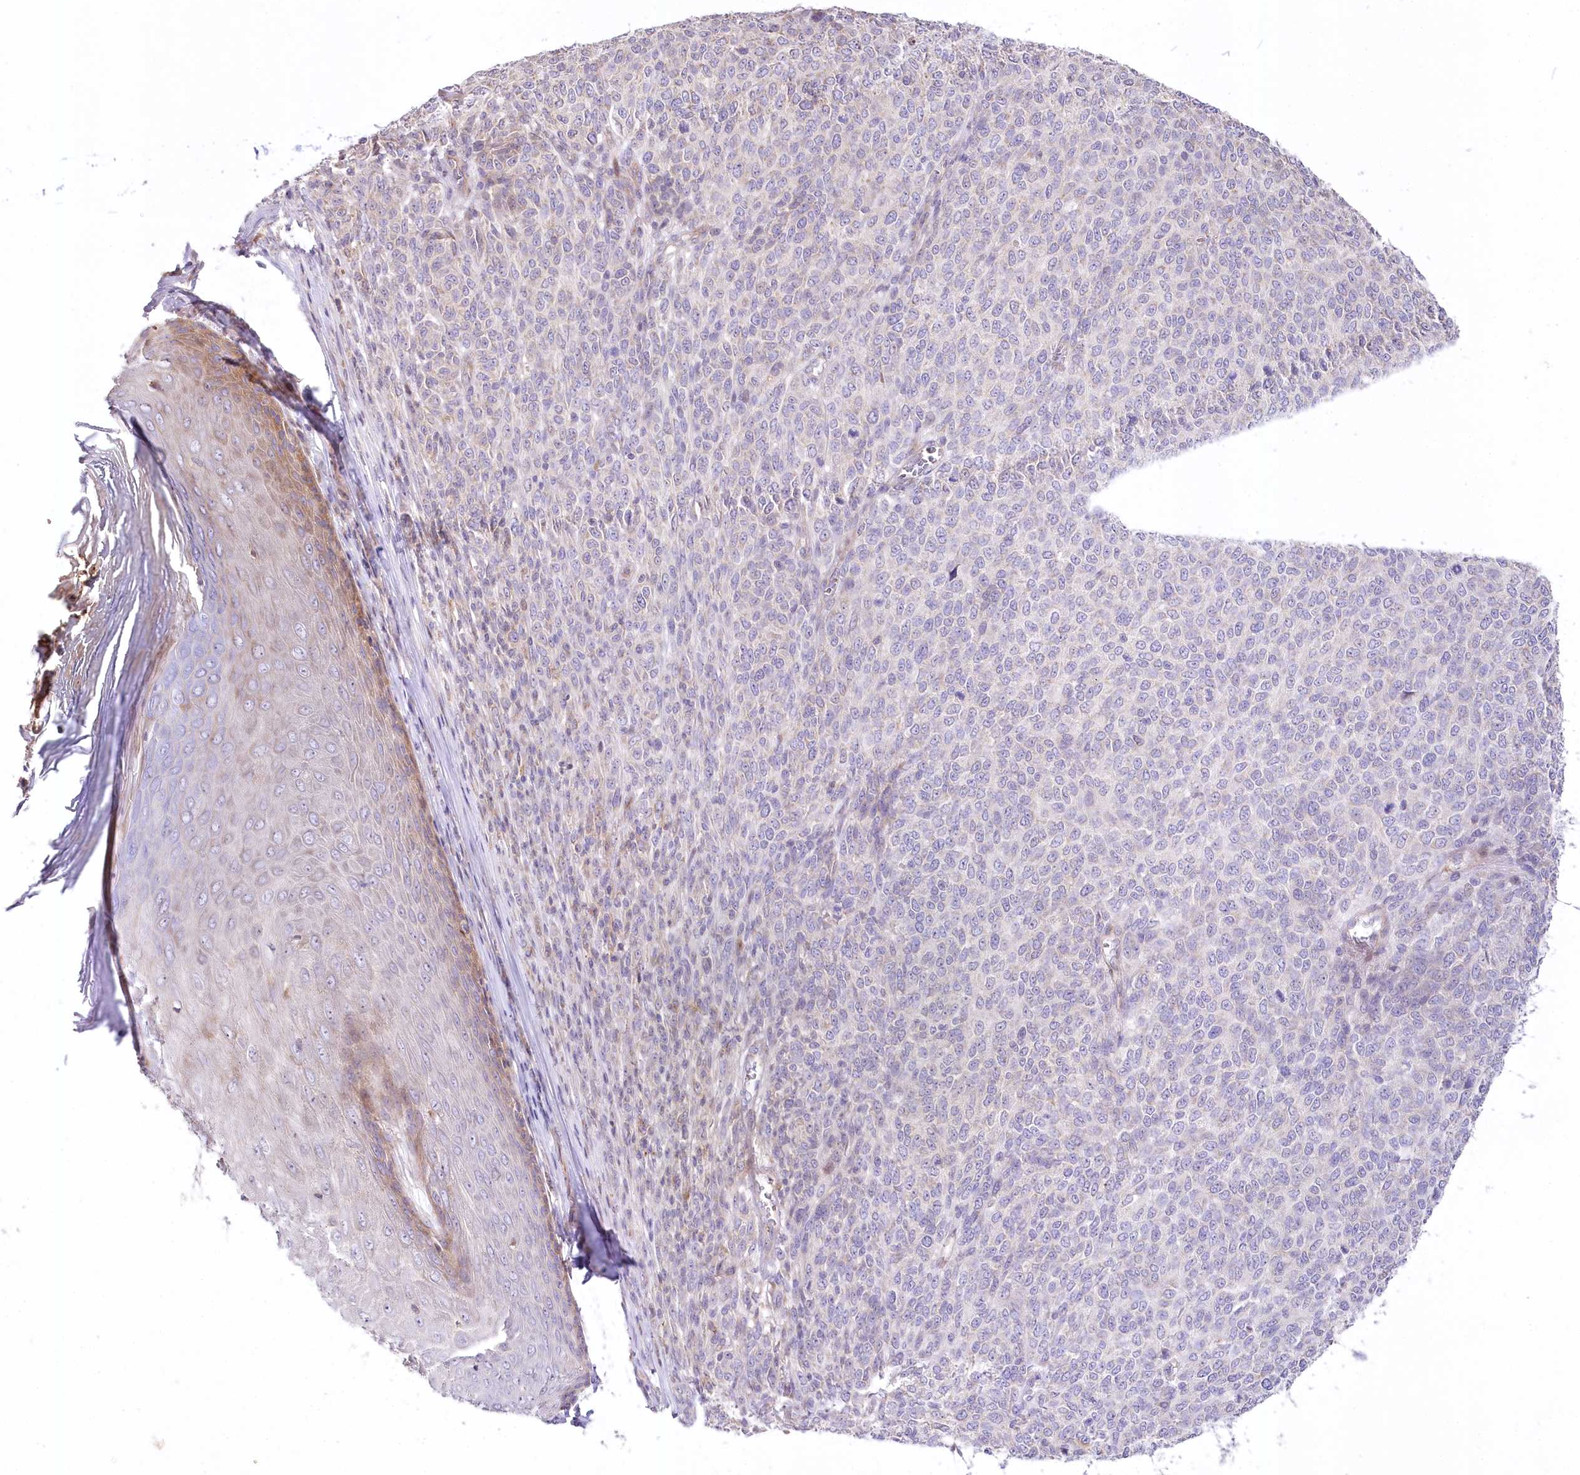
{"staining": {"intensity": "negative", "quantity": "none", "location": "none"}, "tissue": "melanoma", "cell_type": "Tumor cells", "image_type": "cancer", "snomed": [{"axis": "morphology", "description": "Malignant melanoma, NOS"}, {"axis": "topography", "description": "Skin"}], "caption": "An immunohistochemistry (IHC) image of melanoma is shown. There is no staining in tumor cells of melanoma.", "gene": "SLC6A11", "patient": {"sex": "male", "age": 49}}